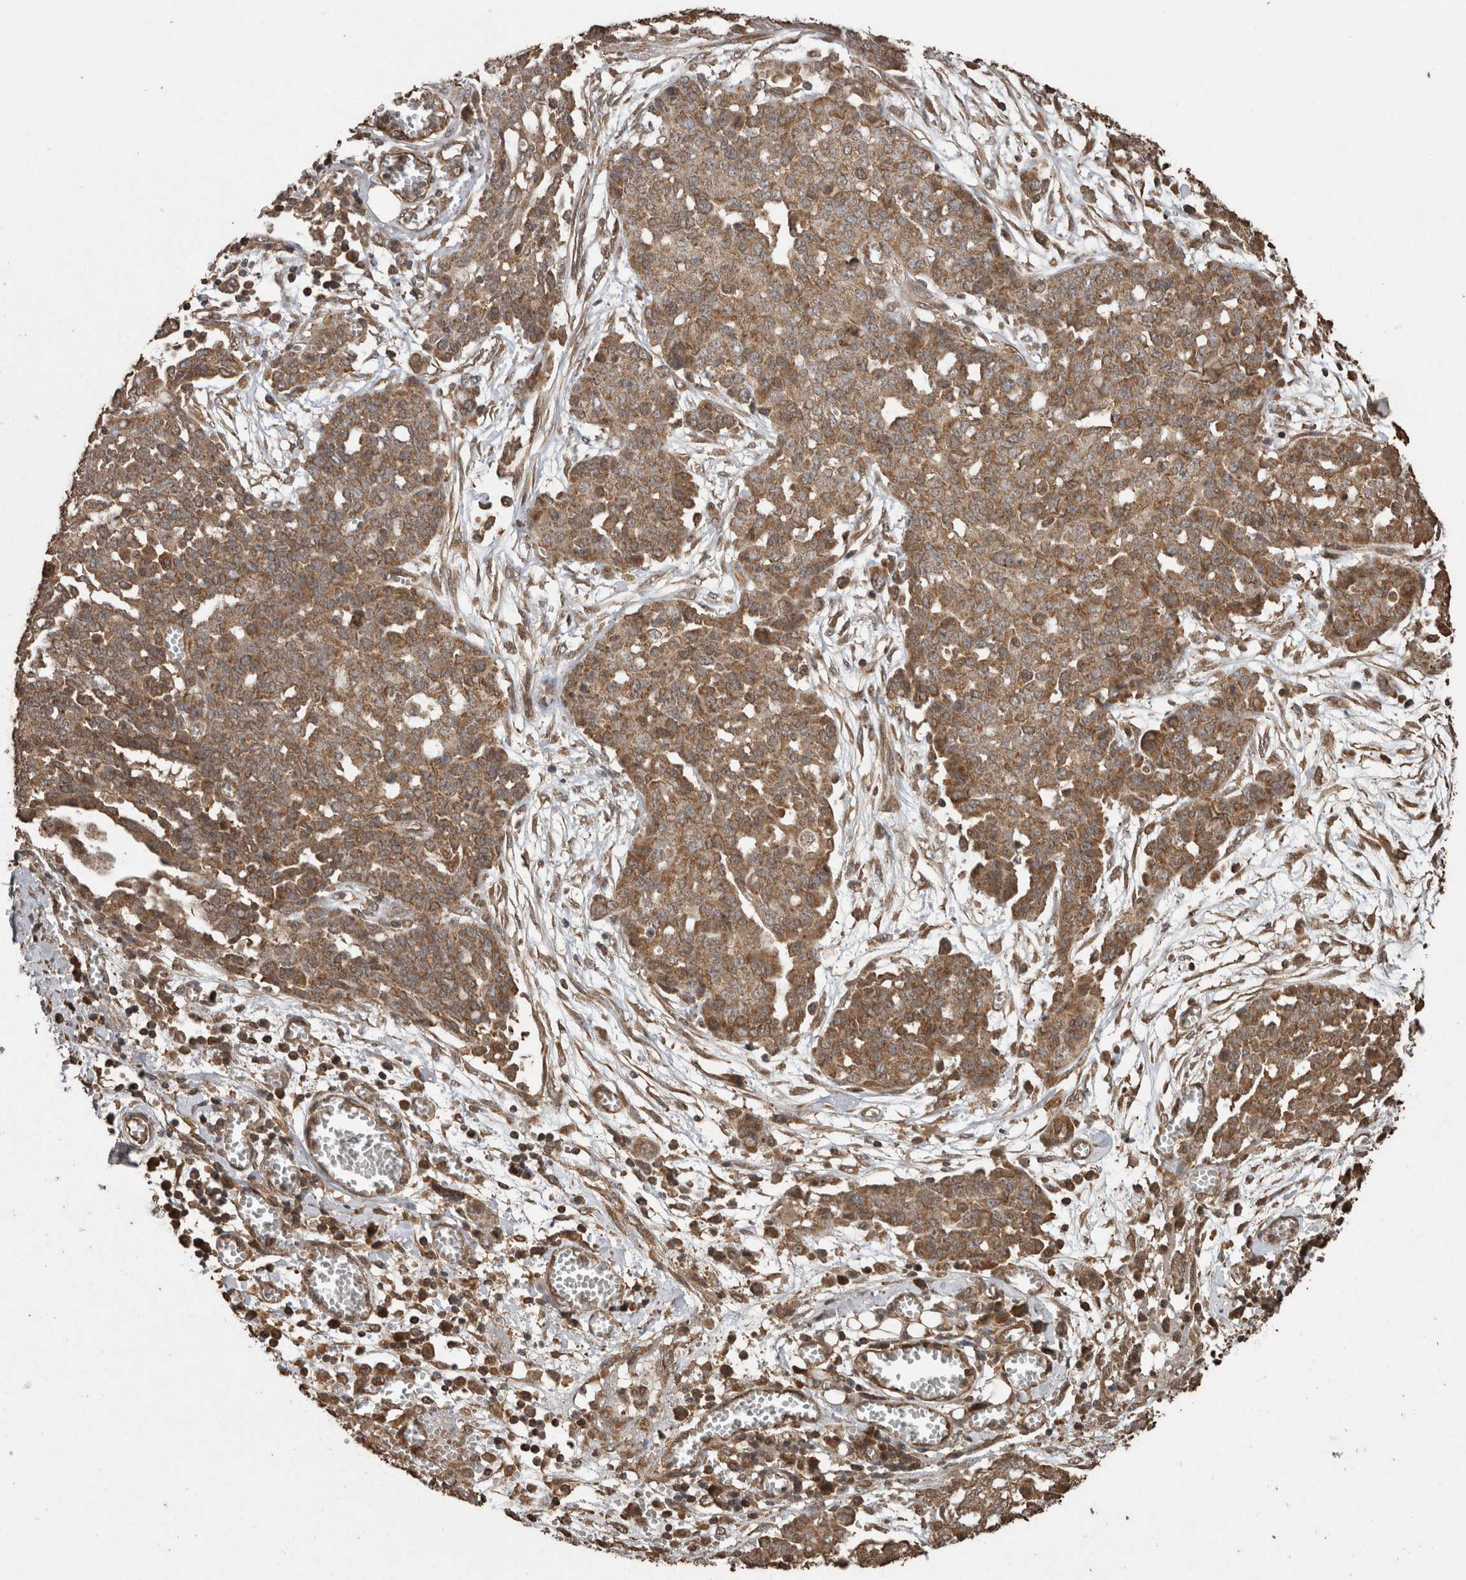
{"staining": {"intensity": "moderate", "quantity": ">75%", "location": "cytoplasmic/membranous"}, "tissue": "ovarian cancer", "cell_type": "Tumor cells", "image_type": "cancer", "snomed": [{"axis": "morphology", "description": "Cystadenocarcinoma, serous, NOS"}, {"axis": "topography", "description": "Soft tissue"}, {"axis": "topography", "description": "Ovary"}], "caption": "Immunohistochemistry micrograph of neoplastic tissue: human ovarian cancer (serous cystadenocarcinoma) stained using IHC displays medium levels of moderate protein expression localized specifically in the cytoplasmic/membranous of tumor cells, appearing as a cytoplasmic/membranous brown color.", "gene": "PINK1", "patient": {"sex": "female", "age": 57}}